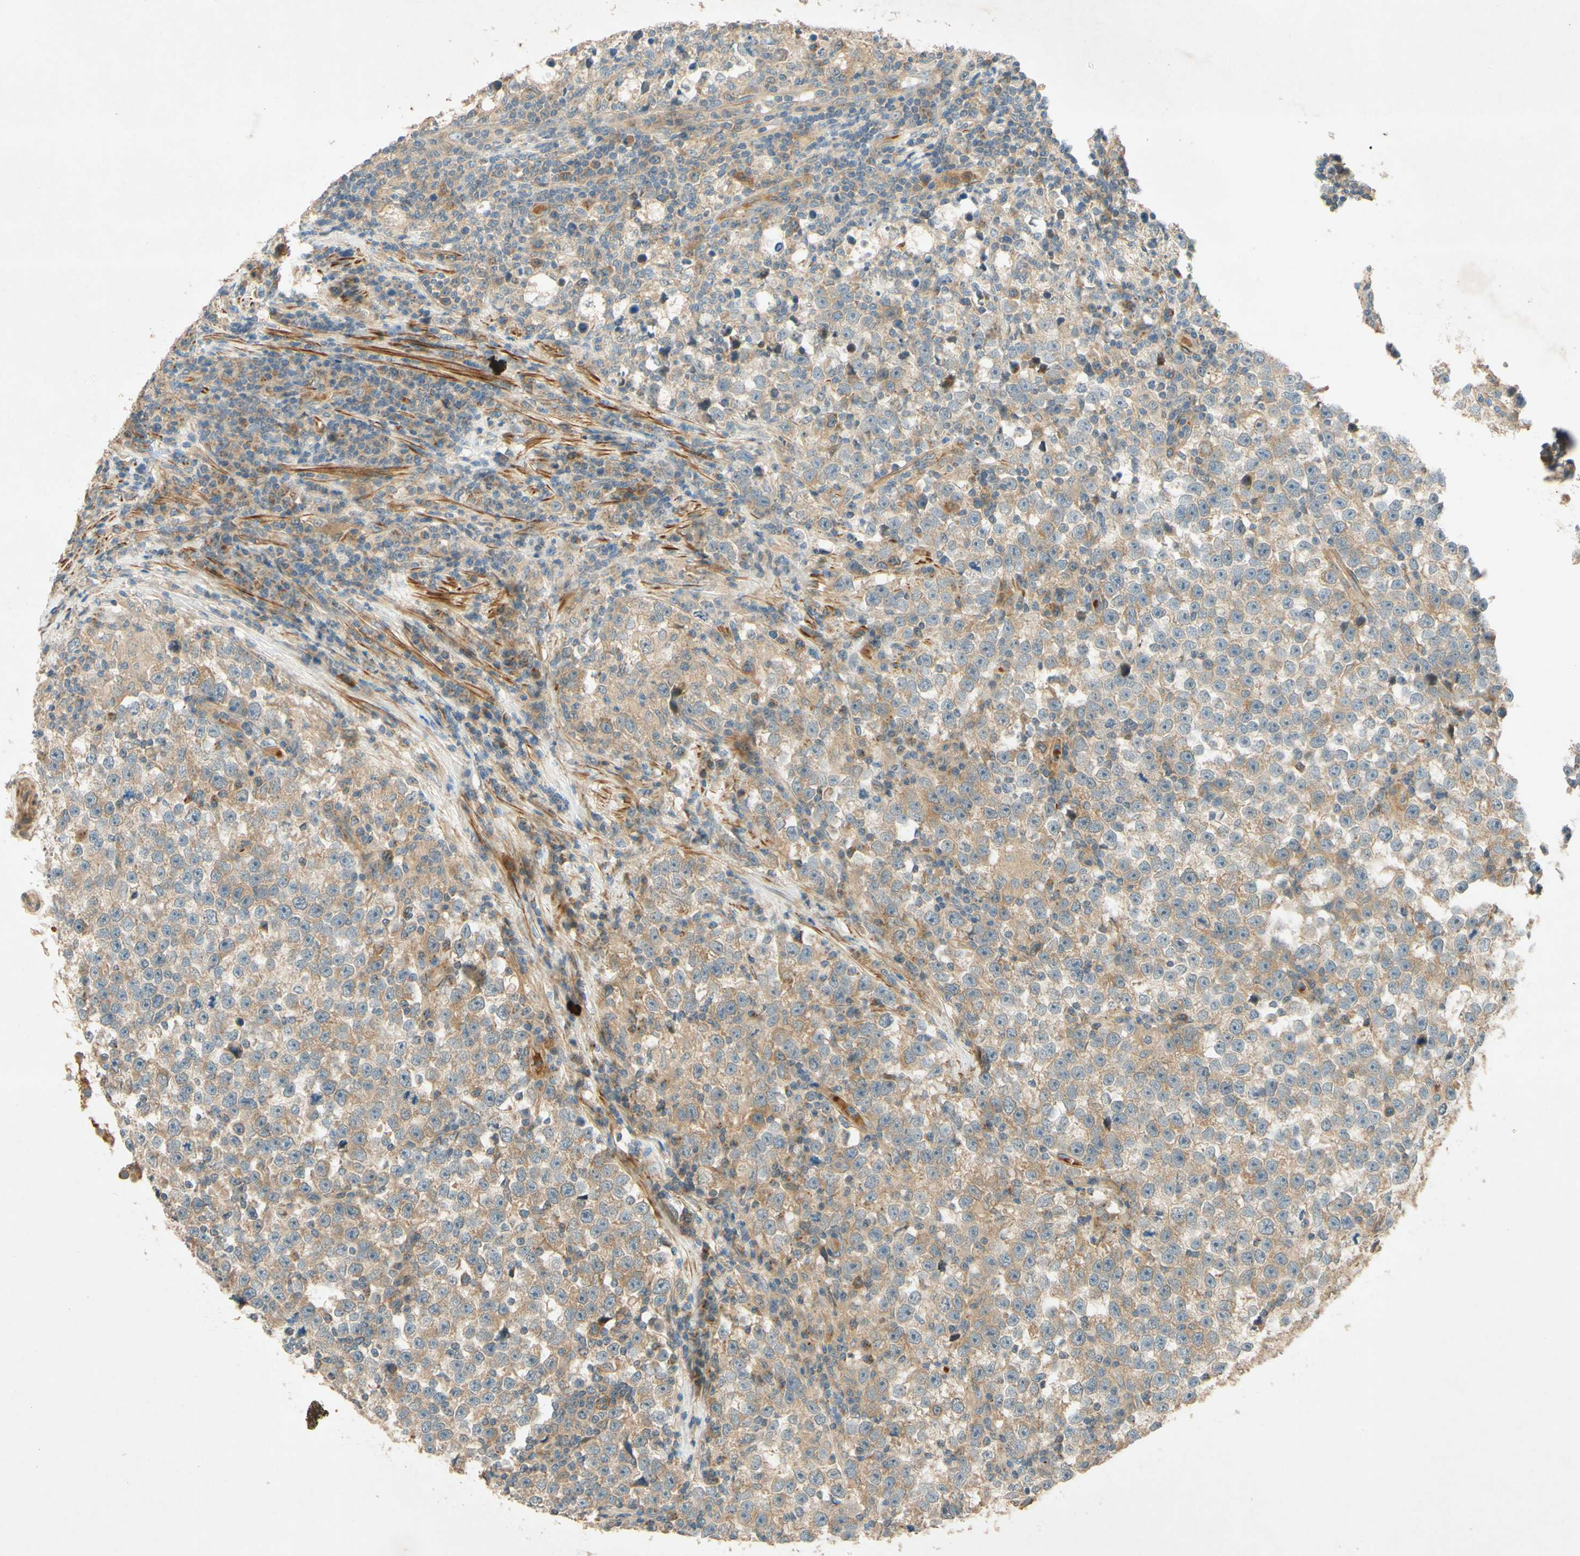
{"staining": {"intensity": "weak", "quantity": ">75%", "location": "cytoplasmic/membranous"}, "tissue": "testis cancer", "cell_type": "Tumor cells", "image_type": "cancer", "snomed": [{"axis": "morphology", "description": "Seminoma, NOS"}, {"axis": "topography", "description": "Testis"}], "caption": "A high-resolution photomicrograph shows immunohistochemistry (IHC) staining of testis cancer (seminoma), which reveals weak cytoplasmic/membranous staining in approximately >75% of tumor cells.", "gene": "ADAM17", "patient": {"sex": "male", "age": 43}}